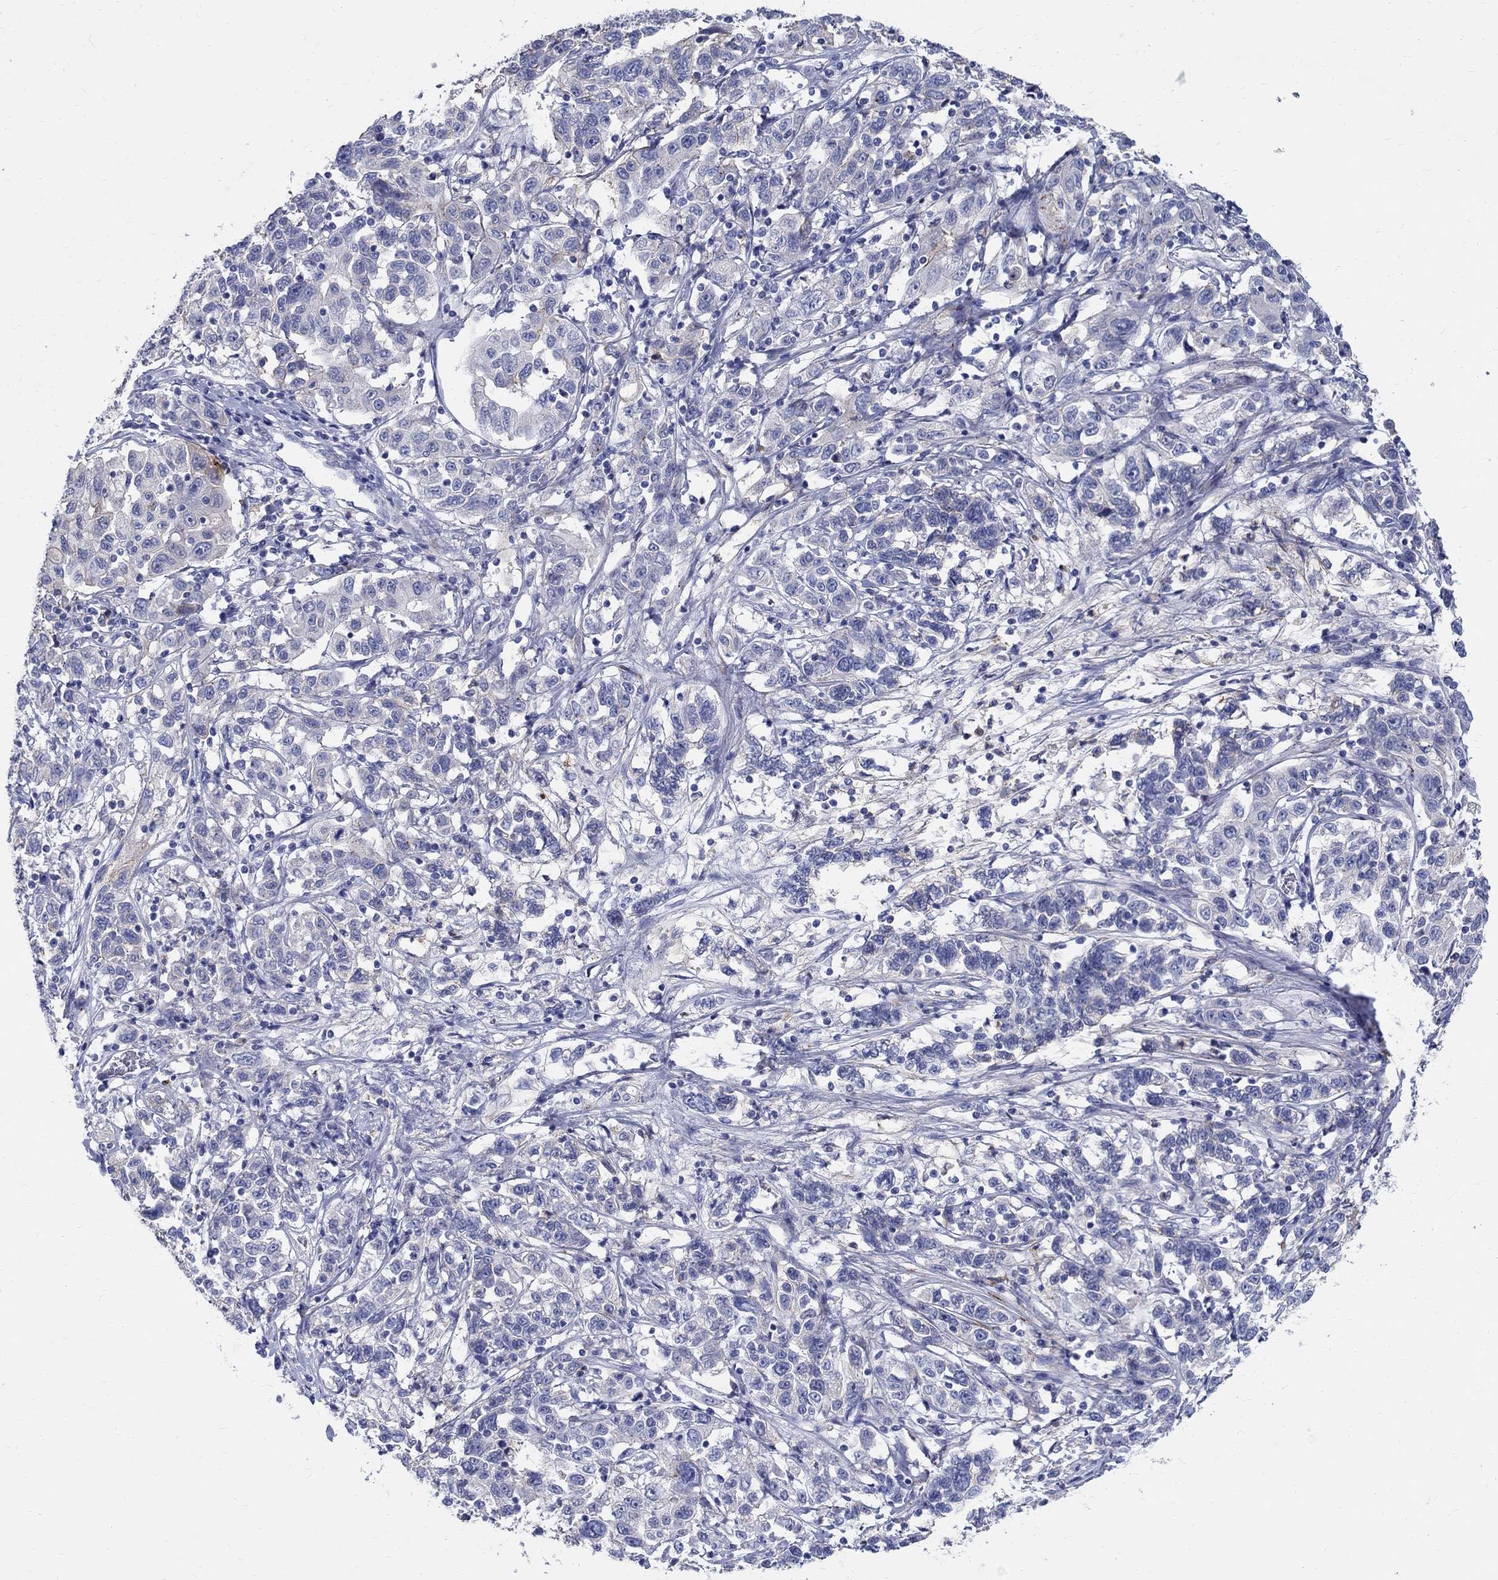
{"staining": {"intensity": "negative", "quantity": "none", "location": "none"}, "tissue": "liver cancer", "cell_type": "Tumor cells", "image_type": "cancer", "snomed": [{"axis": "morphology", "description": "Adenocarcinoma, NOS"}, {"axis": "morphology", "description": "Cholangiocarcinoma"}, {"axis": "topography", "description": "Liver"}], "caption": "A histopathology image of human liver cancer (cholangiocarcinoma) is negative for staining in tumor cells. The staining is performed using DAB (3,3'-diaminobenzidine) brown chromogen with nuclei counter-stained in using hematoxylin.", "gene": "SOX2", "patient": {"sex": "male", "age": 64}}